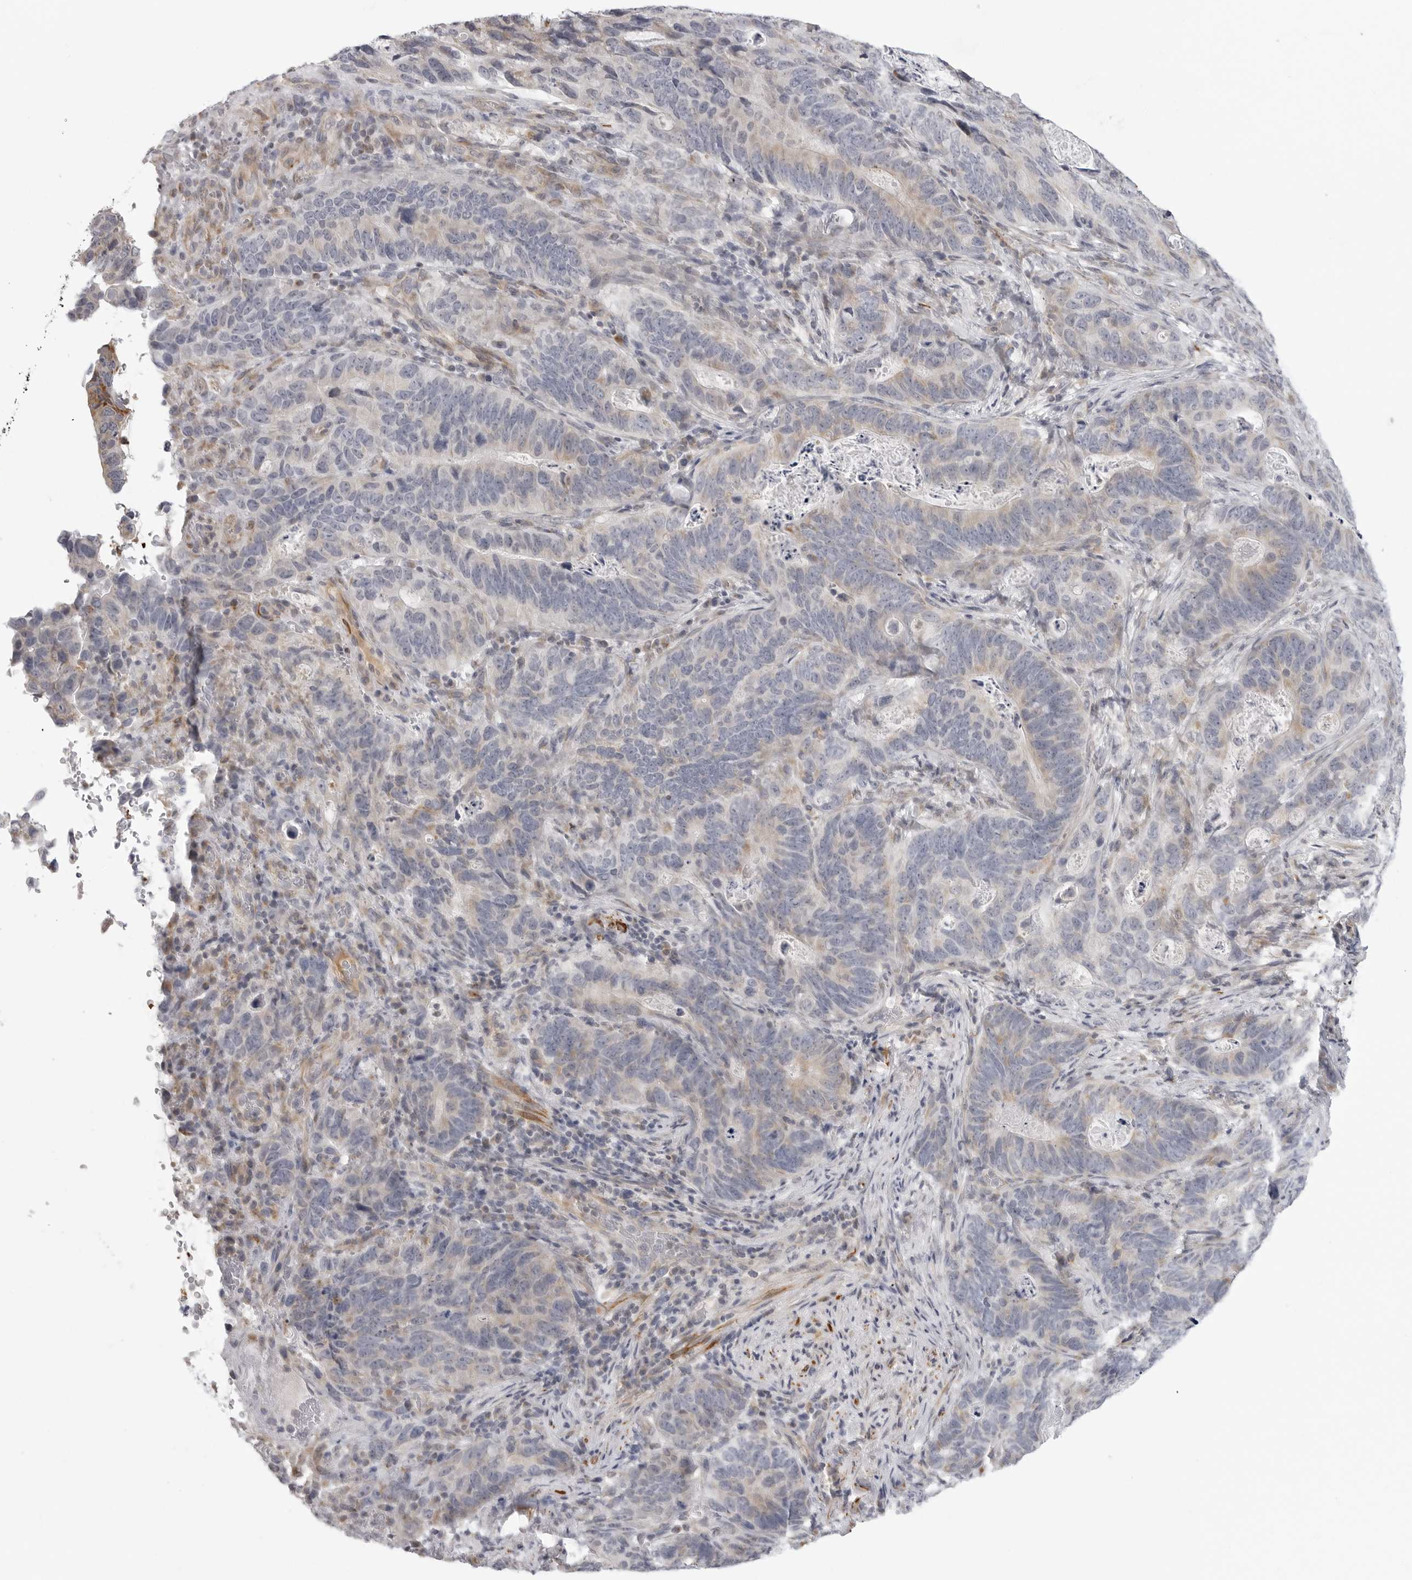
{"staining": {"intensity": "negative", "quantity": "none", "location": "none"}, "tissue": "stomach cancer", "cell_type": "Tumor cells", "image_type": "cancer", "snomed": [{"axis": "morphology", "description": "Normal tissue, NOS"}, {"axis": "morphology", "description": "Adenocarcinoma, NOS"}, {"axis": "topography", "description": "Stomach"}], "caption": "DAB (3,3'-diaminobenzidine) immunohistochemical staining of human stomach cancer displays no significant staining in tumor cells.", "gene": "MAP7D1", "patient": {"sex": "female", "age": 89}}